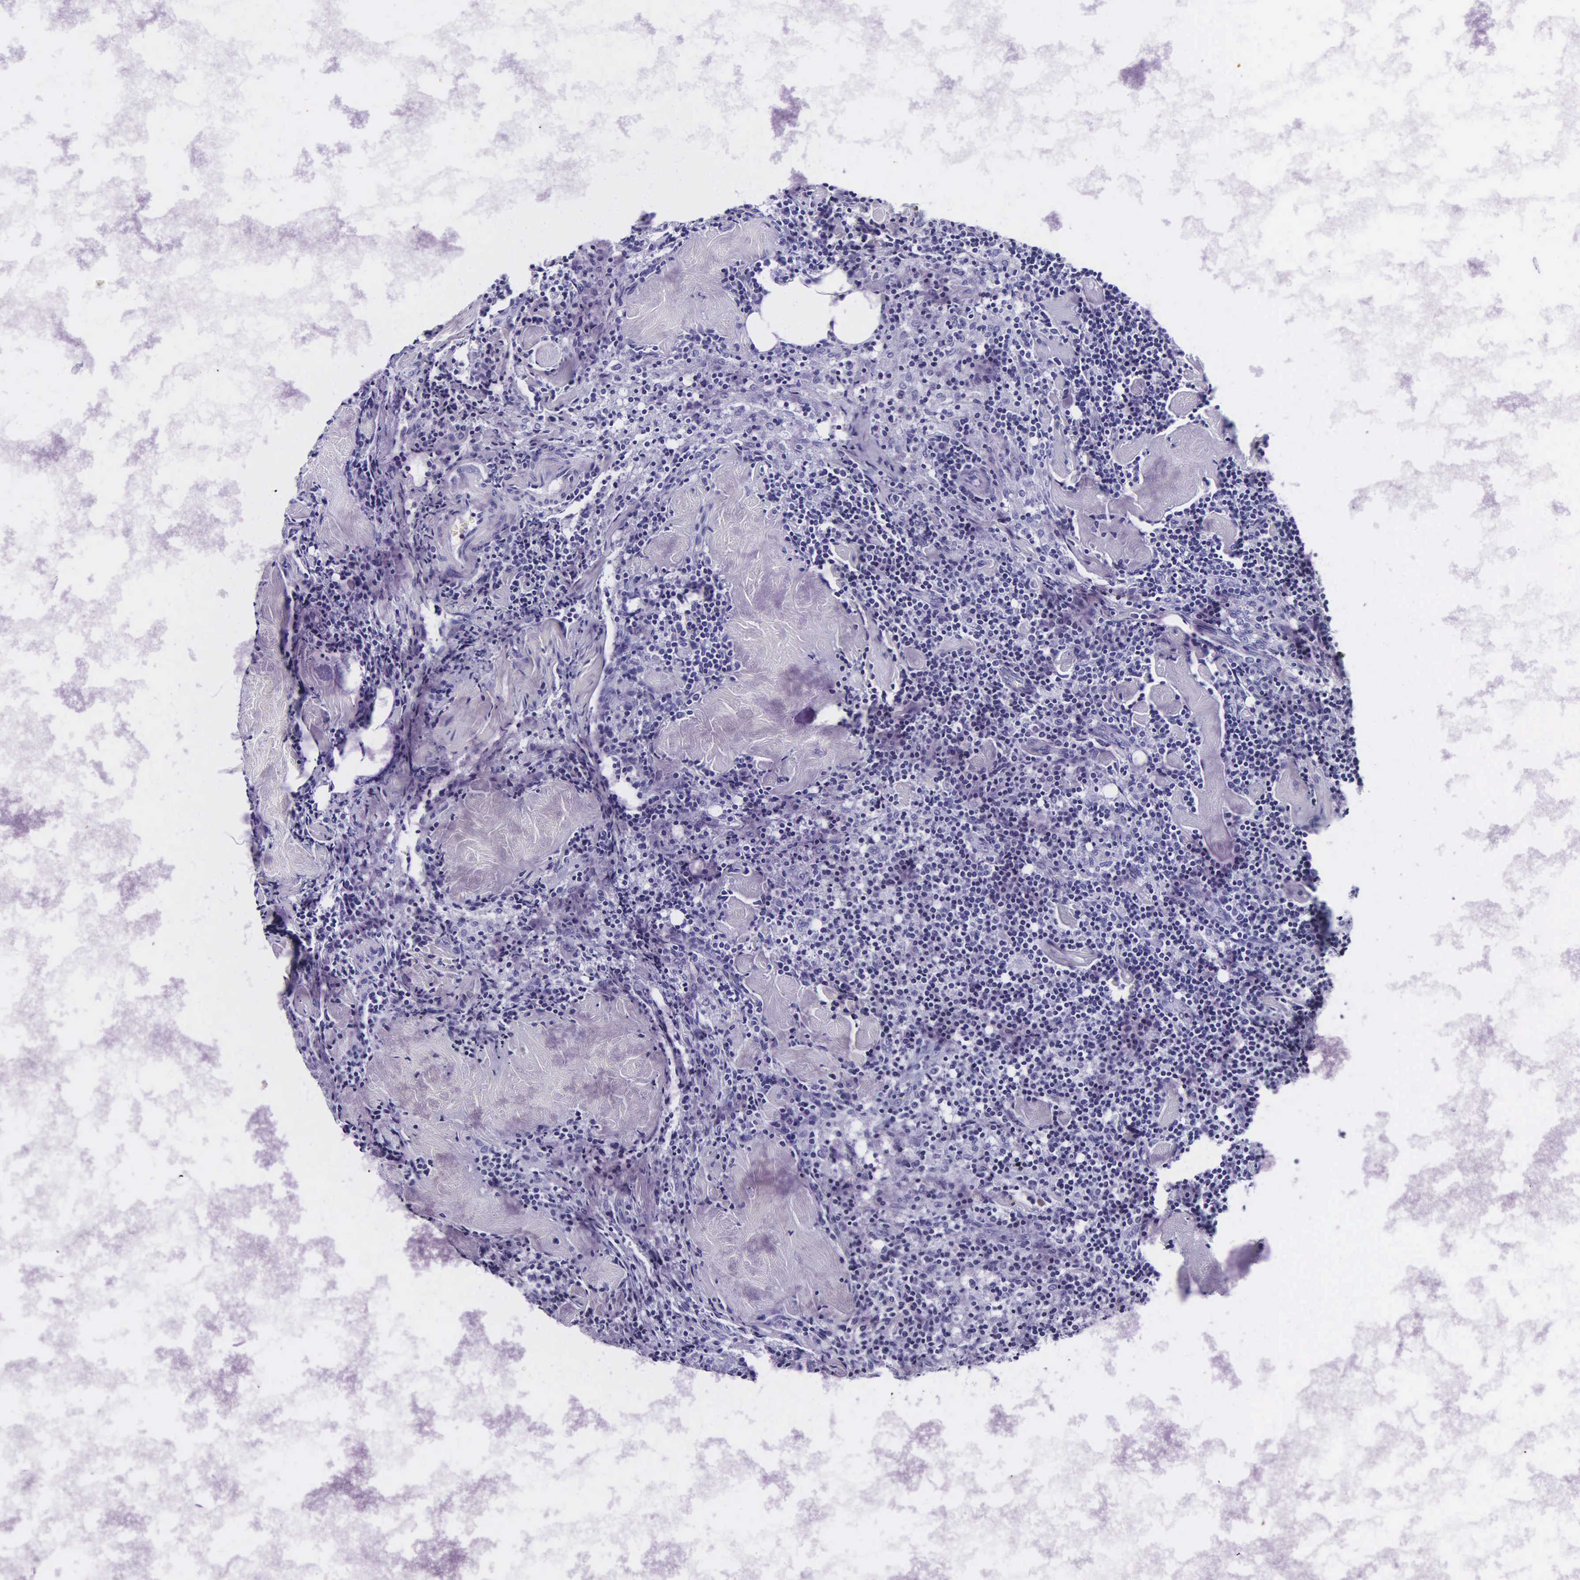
{"staining": {"intensity": "negative", "quantity": "none", "location": "none"}, "tissue": "lymph node", "cell_type": "Germinal center cells", "image_type": "normal", "snomed": [{"axis": "morphology", "description": "Normal tissue, NOS"}, {"axis": "topography", "description": "Lymph node"}], "caption": "Germinal center cells show no significant positivity in benign lymph node. (Immunohistochemistry, brightfield microscopy, high magnification).", "gene": "MB", "patient": {"sex": "male", "age": 67}}